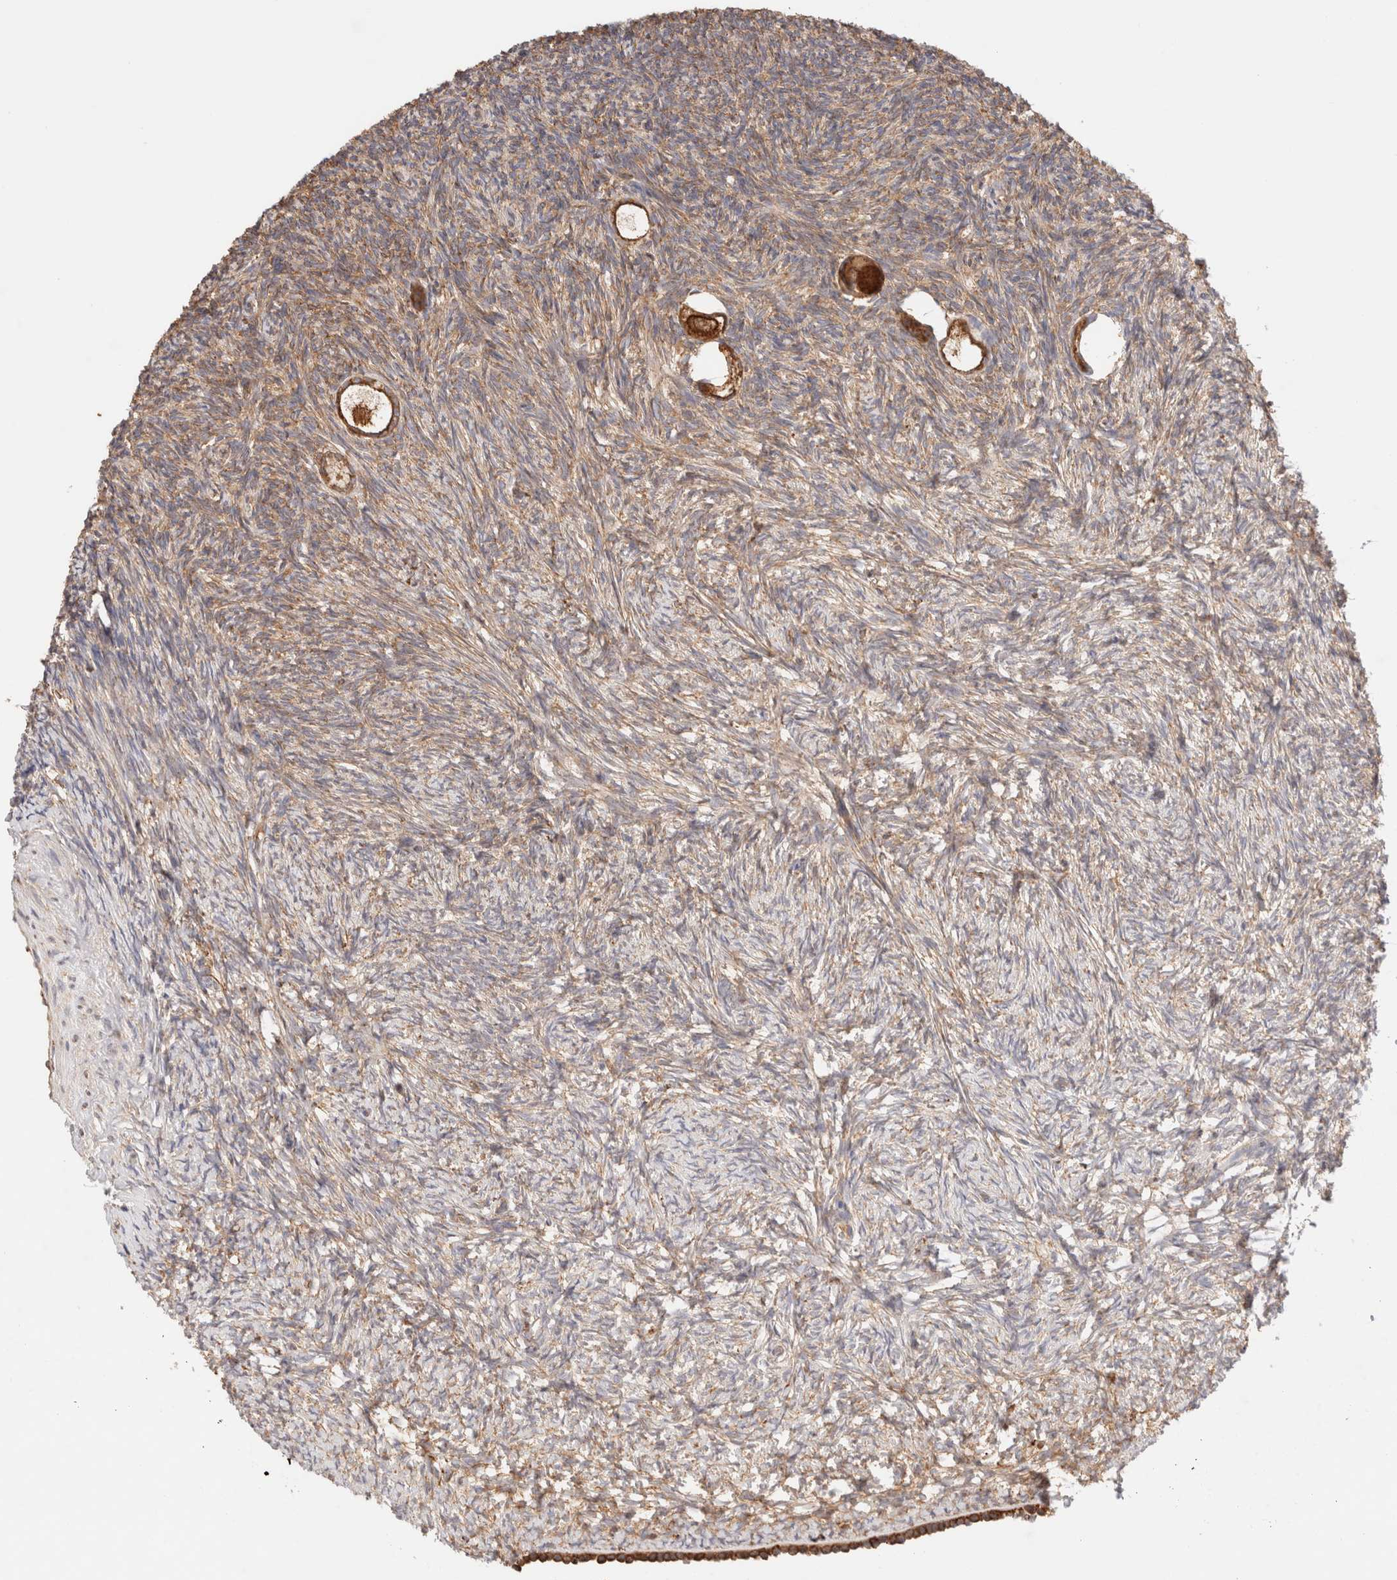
{"staining": {"intensity": "strong", "quantity": ">75%", "location": "cytoplasmic/membranous"}, "tissue": "ovary", "cell_type": "Follicle cells", "image_type": "normal", "snomed": [{"axis": "morphology", "description": "Normal tissue, NOS"}, {"axis": "topography", "description": "Ovary"}], "caption": "Immunohistochemical staining of normal ovary exhibits strong cytoplasmic/membranous protein expression in approximately >75% of follicle cells.", "gene": "FER", "patient": {"sex": "female", "age": 34}}